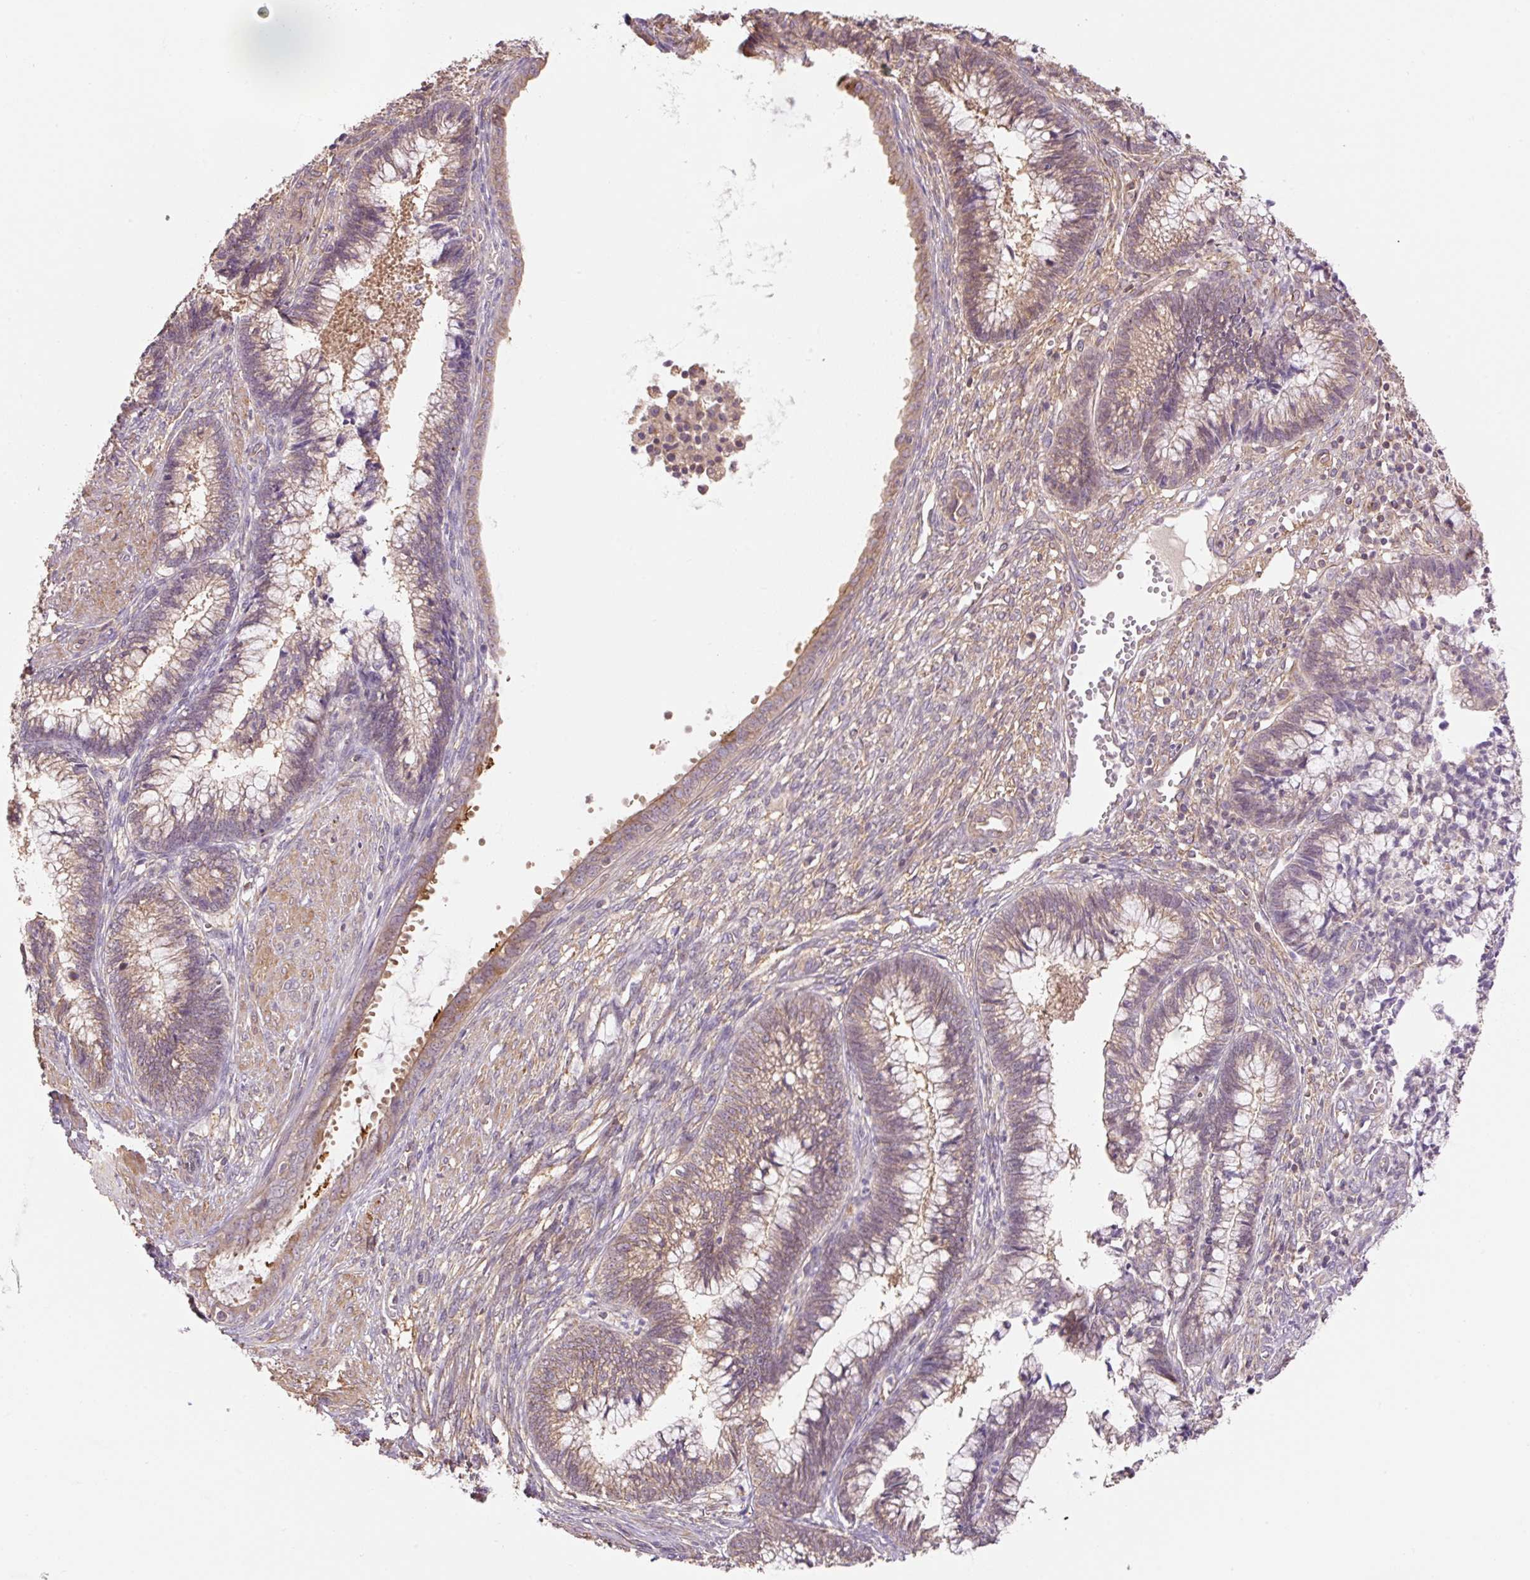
{"staining": {"intensity": "weak", "quantity": ">75%", "location": "cytoplasmic/membranous"}, "tissue": "cervical cancer", "cell_type": "Tumor cells", "image_type": "cancer", "snomed": [{"axis": "morphology", "description": "Adenocarcinoma, NOS"}, {"axis": "topography", "description": "Cervix"}], "caption": "Protein expression analysis of human cervical cancer (adenocarcinoma) reveals weak cytoplasmic/membranous staining in approximately >75% of tumor cells. (DAB (3,3'-diaminobenzidine) = brown stain, brightfield microscopy at high magnification).", "gene": "COX8A", "patient": {"sex": "female", "age": 44}}